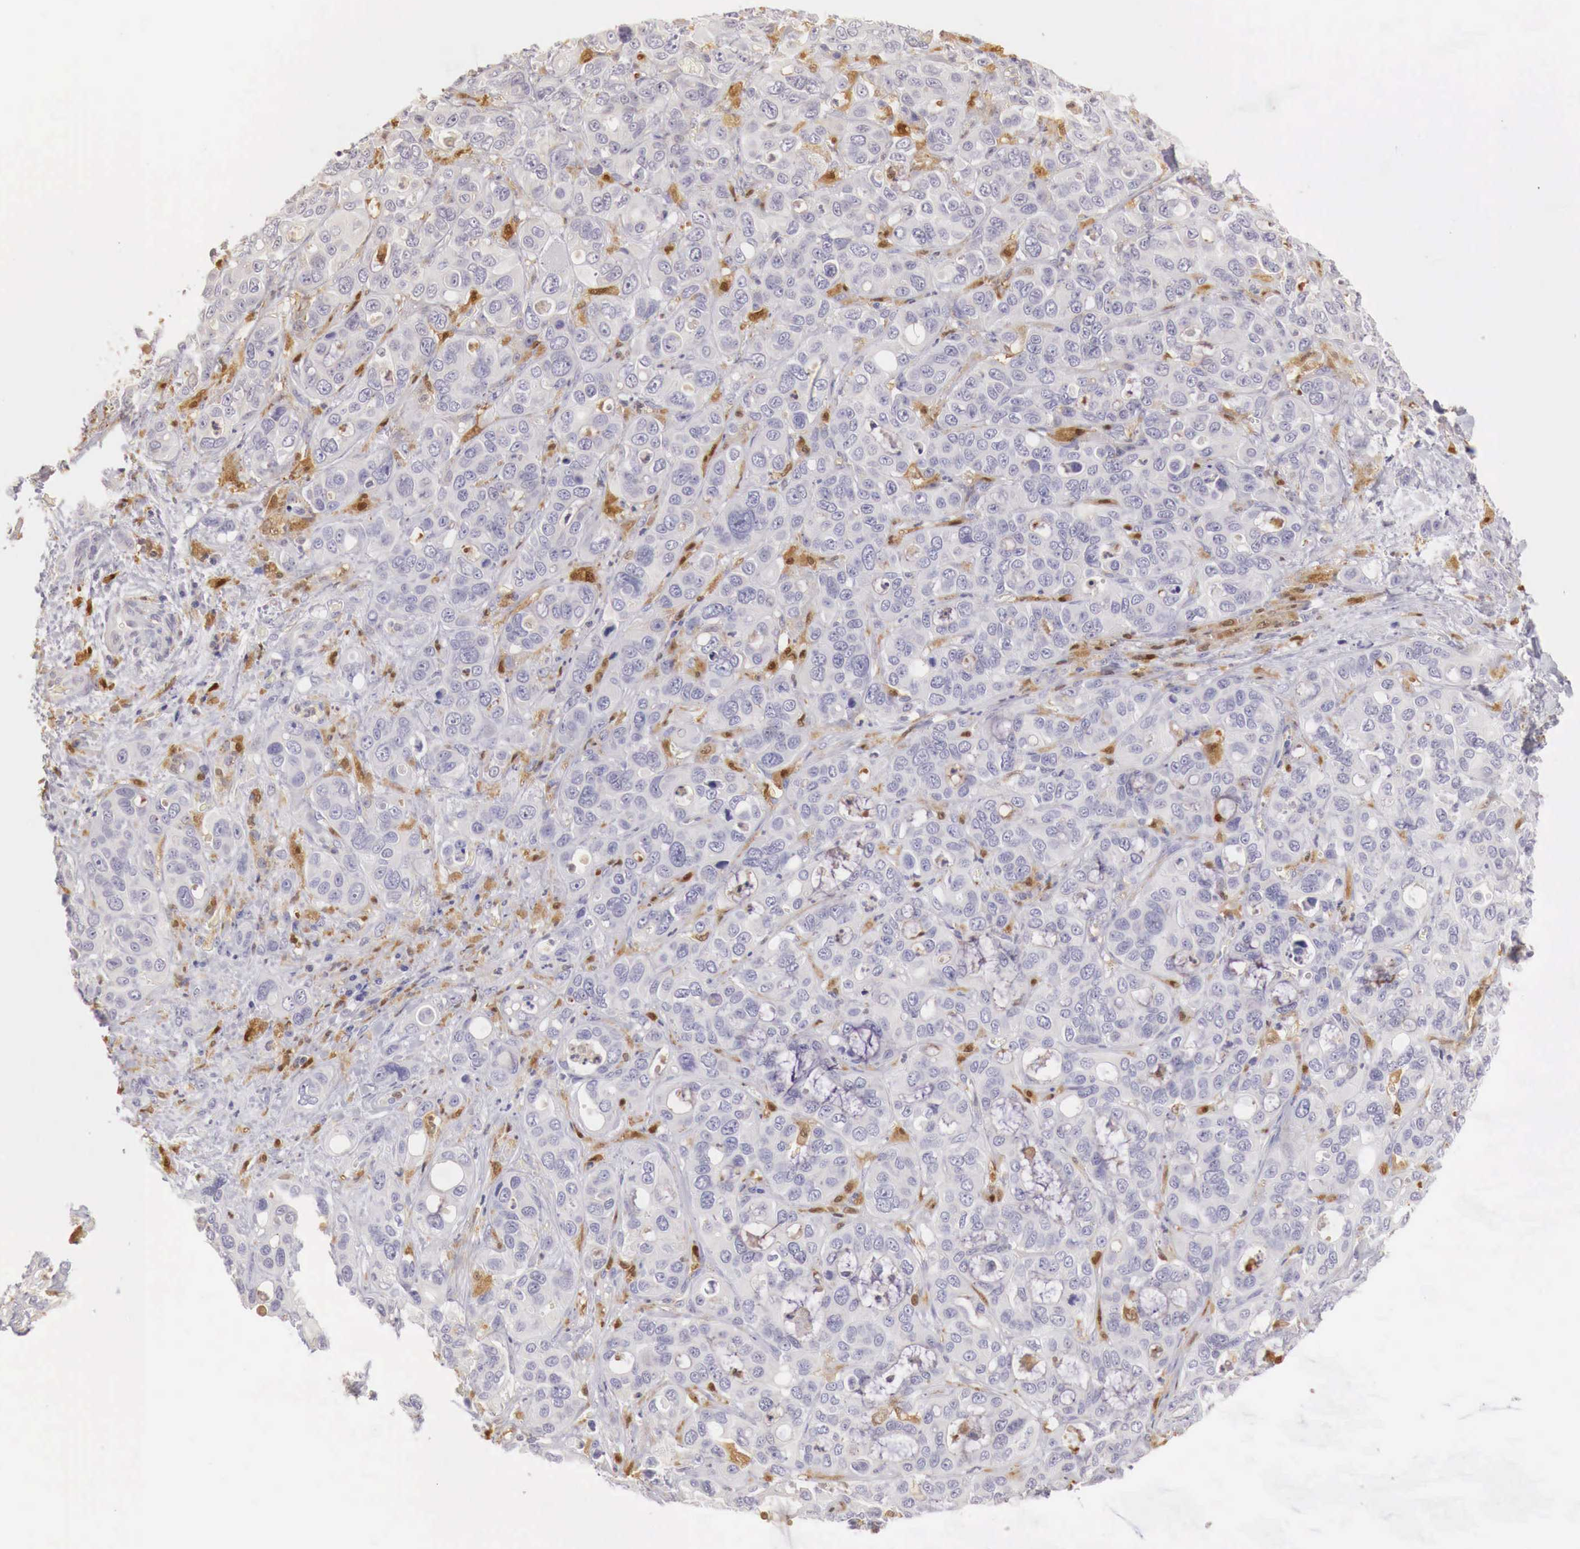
{"staining": {"intensity": "negative", "quantity": "none", "location": "none"}, "tissue": "liver cancer", "cell_type": "Tumor cells", "image_type": "cancer", "snomed": [{"axis": "morphology", "description": "Cholangiocarcinoma"}, {"axis": "topography", "description": "Liver"}], "caption": "This is a micrograph of immunohistochemistry staining of cholangiocarcinoma (liver), which shows no staining in tumor cells.", "gene": "RENBP", "patient": {"sex": "female", "age": 79}}